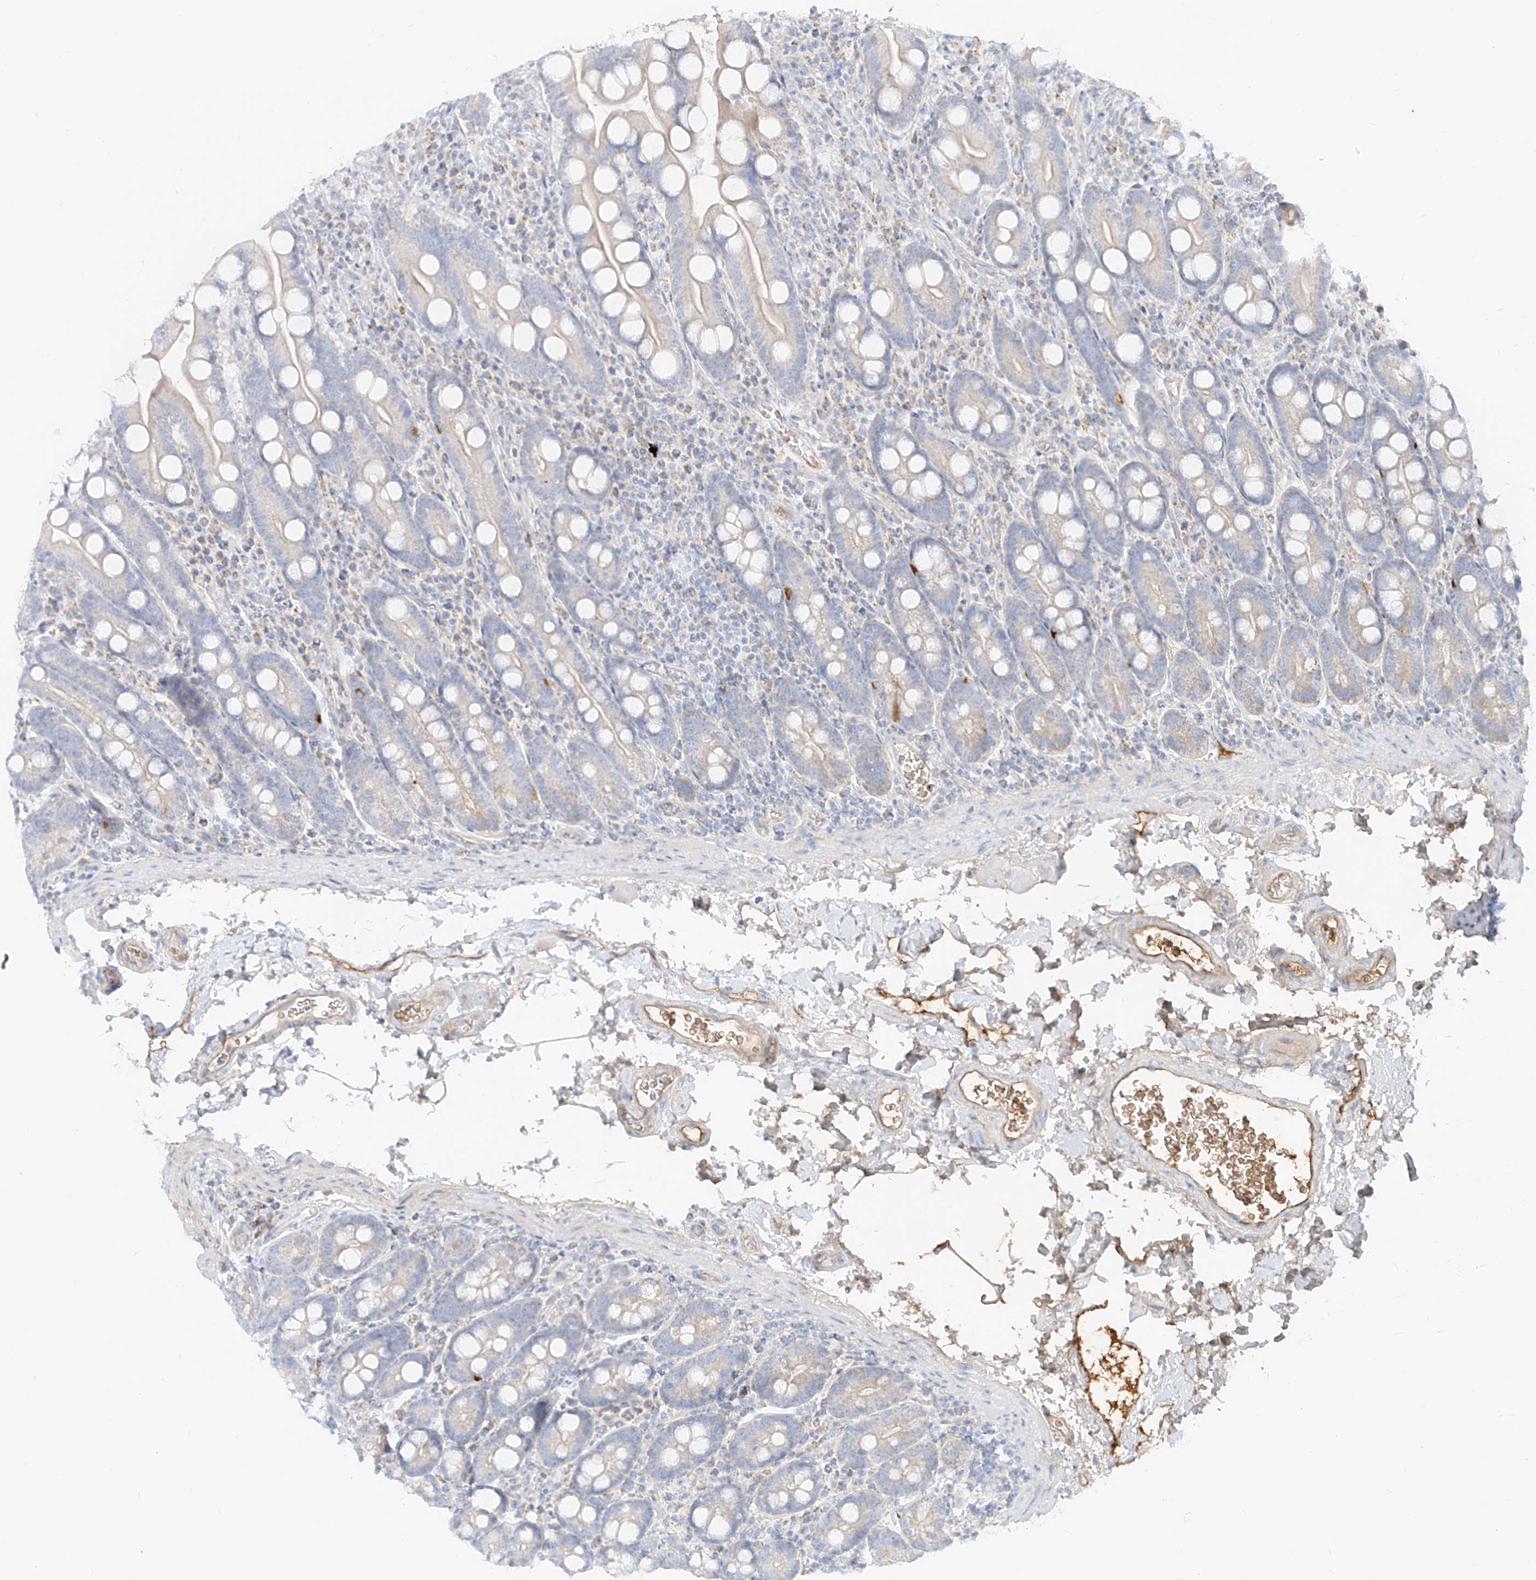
{"staining": {"intensity": "moderate", "quantity": "<25%", "location": "cytoplasmic/membranous"}, "tissue": "duodenum", "cell_type": "Glandular cells", "image_type": "normal", "snomed": [{"axis": "morphology", "description": "Normal tissue, NOS"}, {"axis": "topography", "description": "Duodenum"}], "caption": "Protein expression analysis of unremarkable duodenum reveals moderate cytoplasmic/membranous staining in approximately <25% of glandular cells. Nuclei are stained in blue.", "gene": "OCSTAMP", "patient": {"sex": "male", "age": 35}}